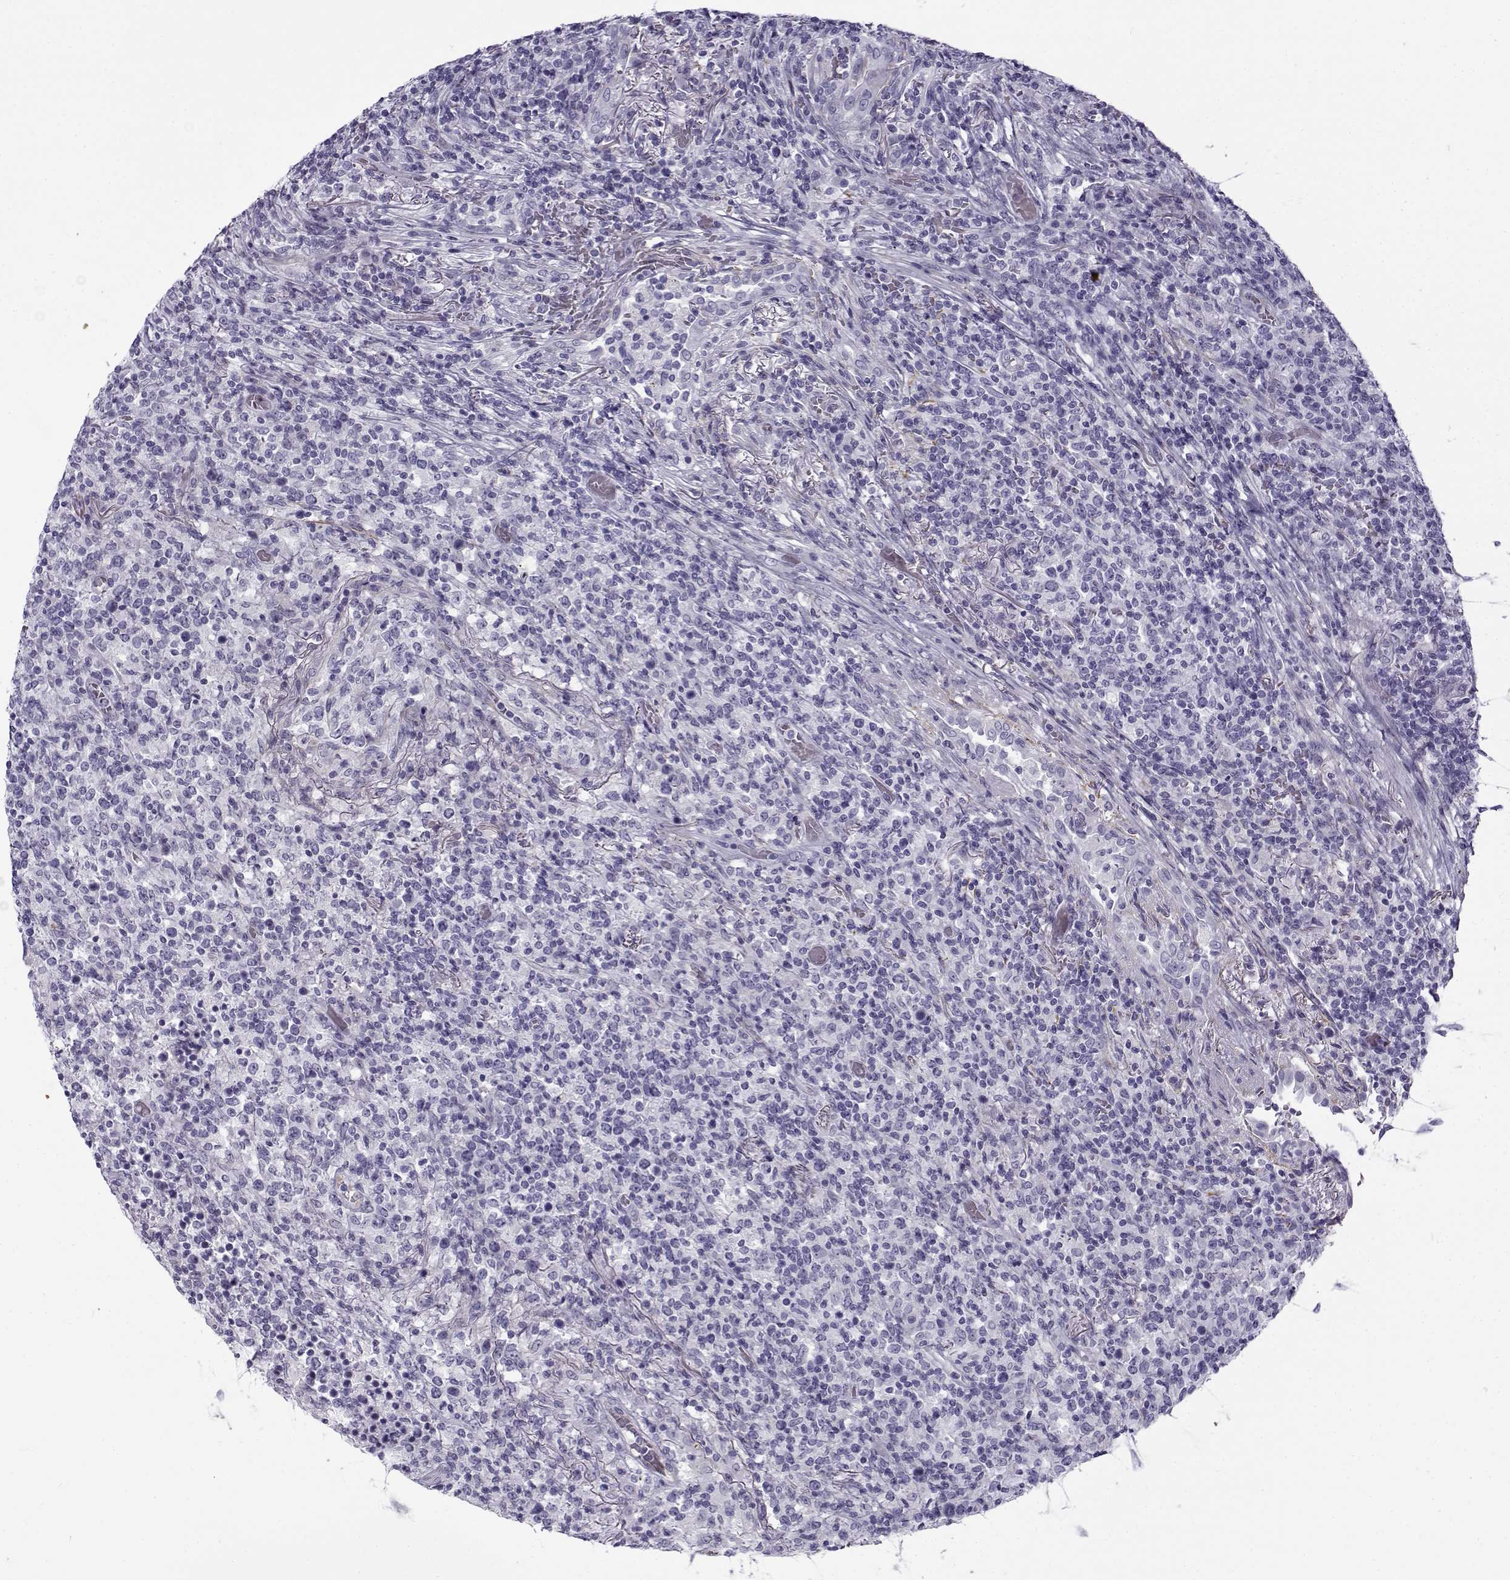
{"staining": {"intensity": "negative", "quantity": "none", "location": "none"}, "tissue": "lymphoma", "cell_type": "Tumor cells", "image_type": "cancer", "snomed": [{"axis": "morphology", "description": "Malignant lymphoma, non-Hodgkin's type, High grade"}, {"axis": "topography", "description": "Lung"}], "caption": "The photomicrograph exhibits no staining of tumor cells in lymphoma.", "gene": "GTSF1L", "patient": {"sex": "male", "age": 79}}